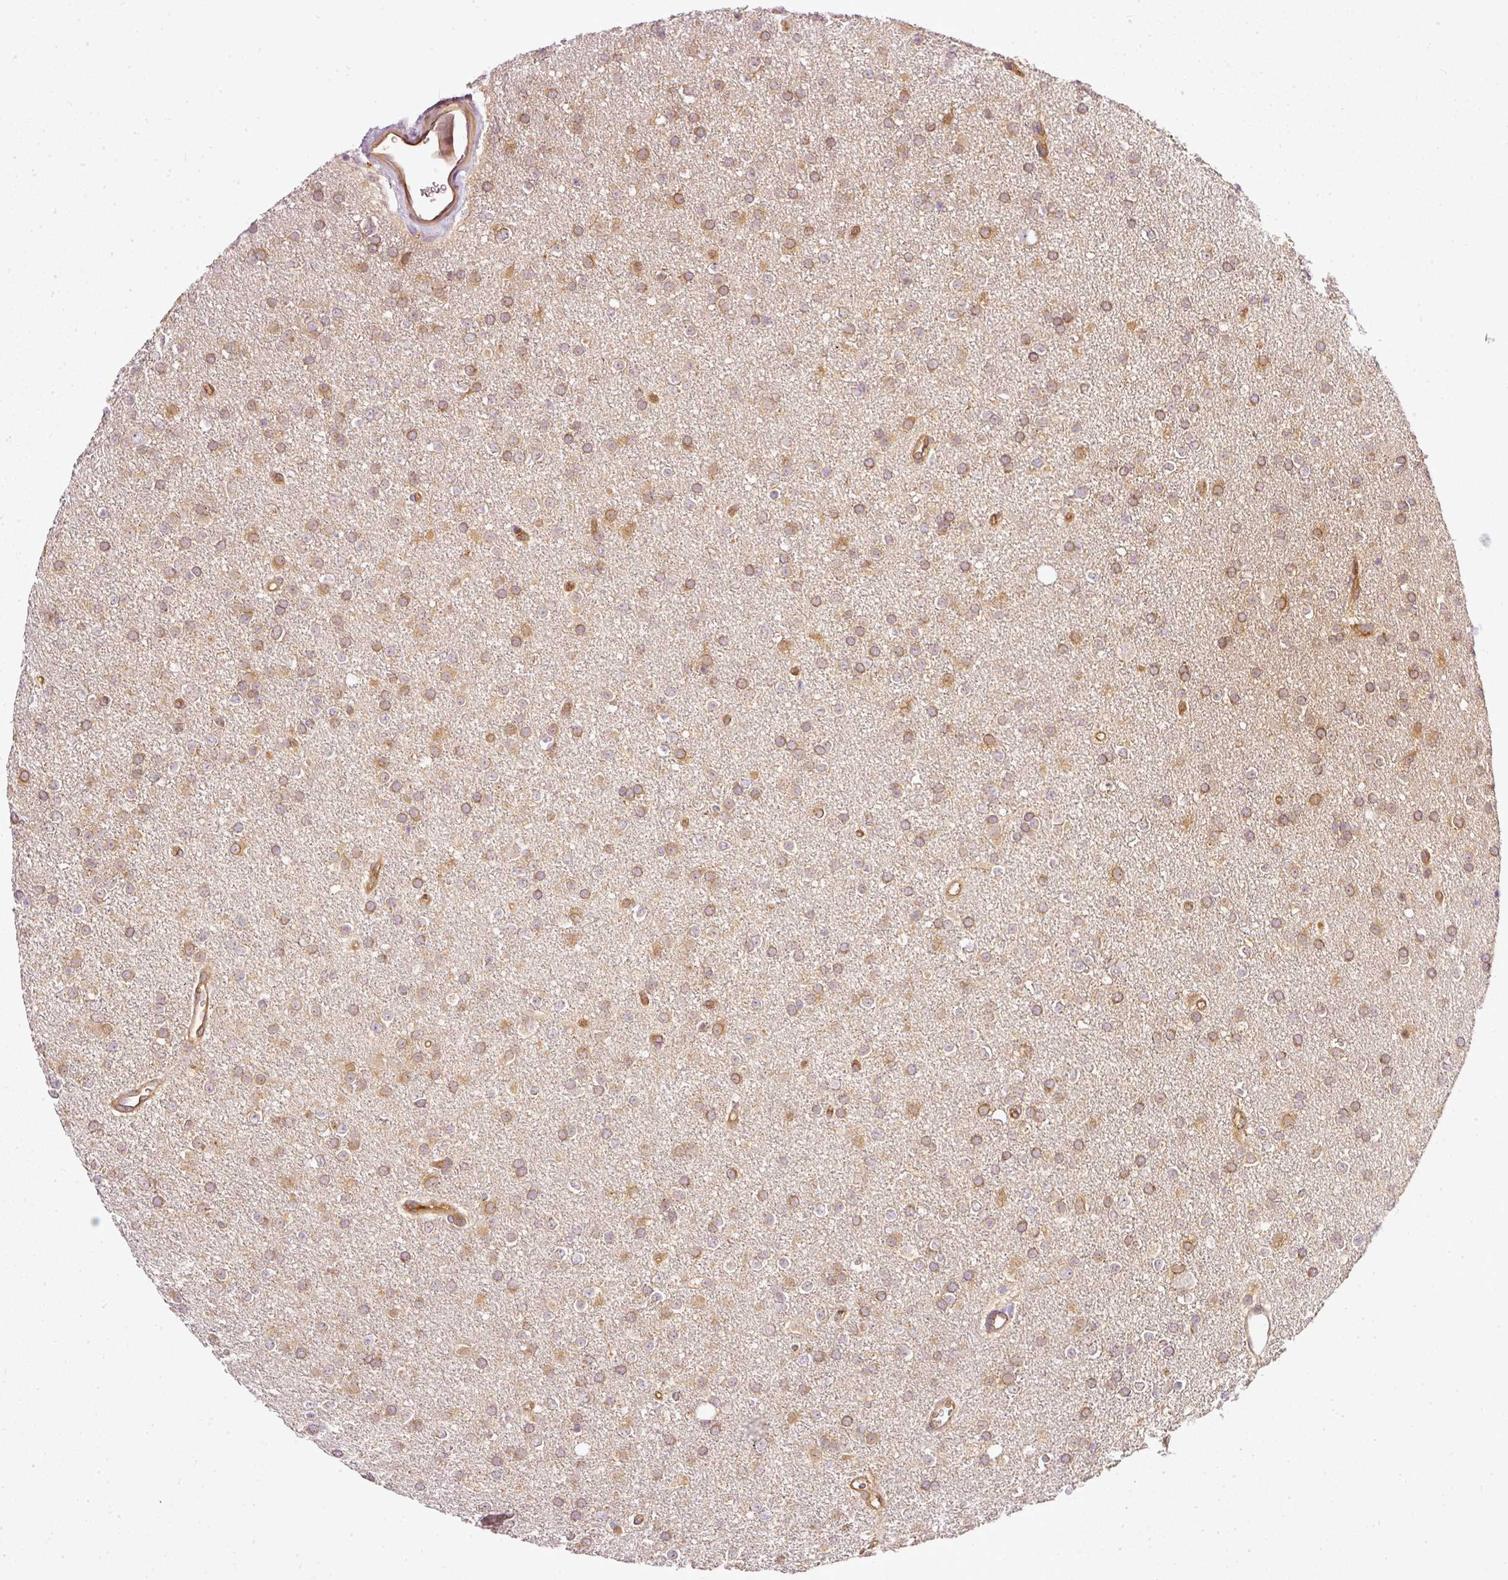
{"staining": {"intensity": "moderate", "quantity": ">75%", "location": "cytoplasmic/membranous"}, "tissue": "glioma", "cell_type": "Tumor cells", "image_type": "cancer", "snomed": [{"axis": "morphology", "description": "Glioma, malignant, Low grade"}, {"axis": "topography", "description": "Brain"}], "caption": "This micrograph demonstrates immunohistochemistry (IHC) staining of human glioma, with medium moderate cytoplasmic/membranous staining in approximately >75% of tumor cells.", "gene": "MIF4GD", "patient": {"sex": "female", "age": 34}}